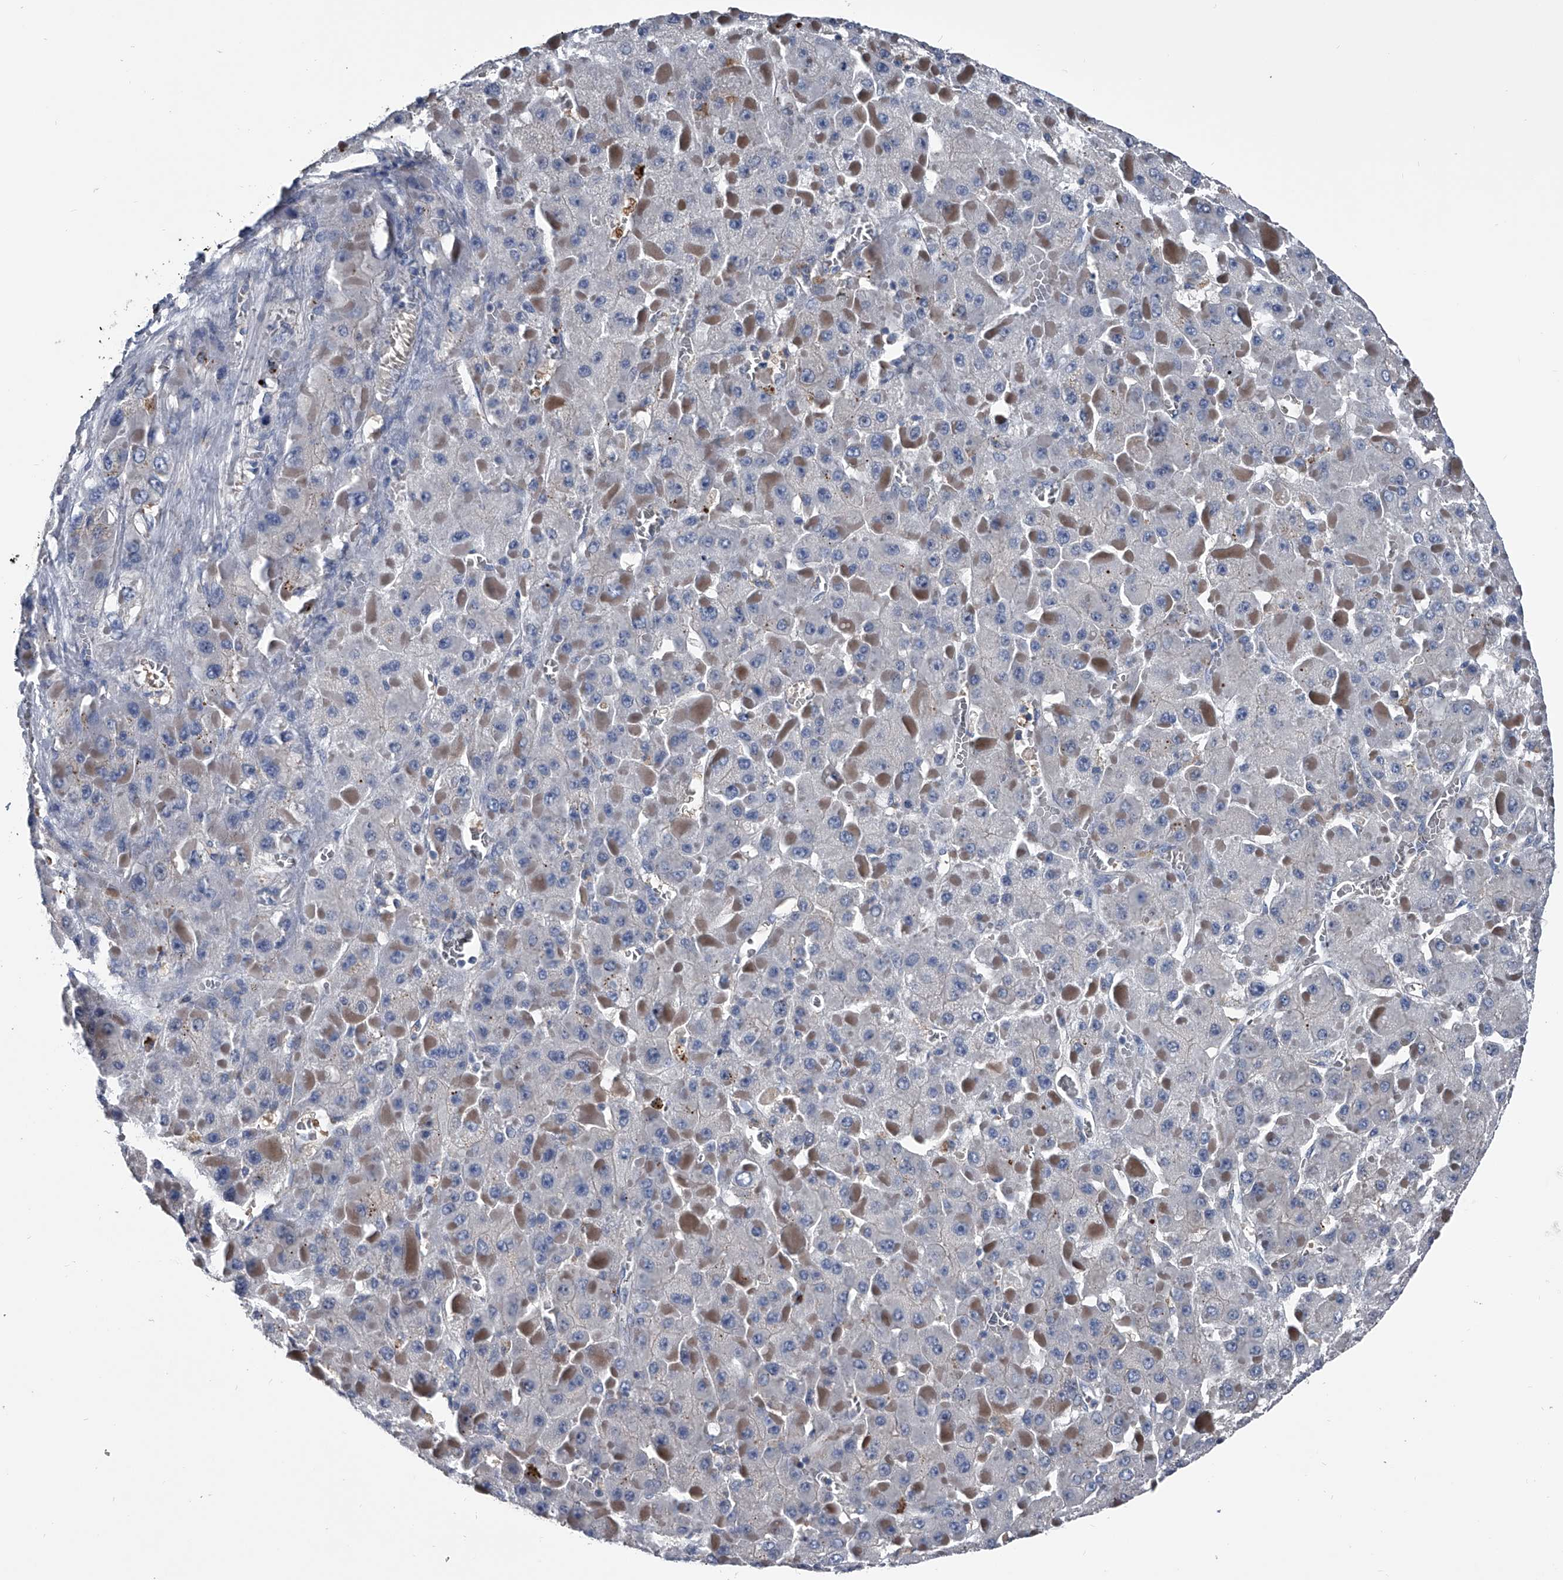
{"staining": {"intensity": "negative", "quantity": "none", "location": "none"}, "tissue": "liver cancer", "cell_type": "Tumor cells", "image_type": "cancer", "snomed": [{"axis": "morphology", "description": "Carcinoma, Hepatocellular, NOS"}, {"axis": "topography", "description": "Liver"}], "caption": "There is no significant staining in tumor cells of liver cancer (hepatocellular carcinoma).", "gene": "KIF13A", "patient": {"sex": "female", "age": 73}}